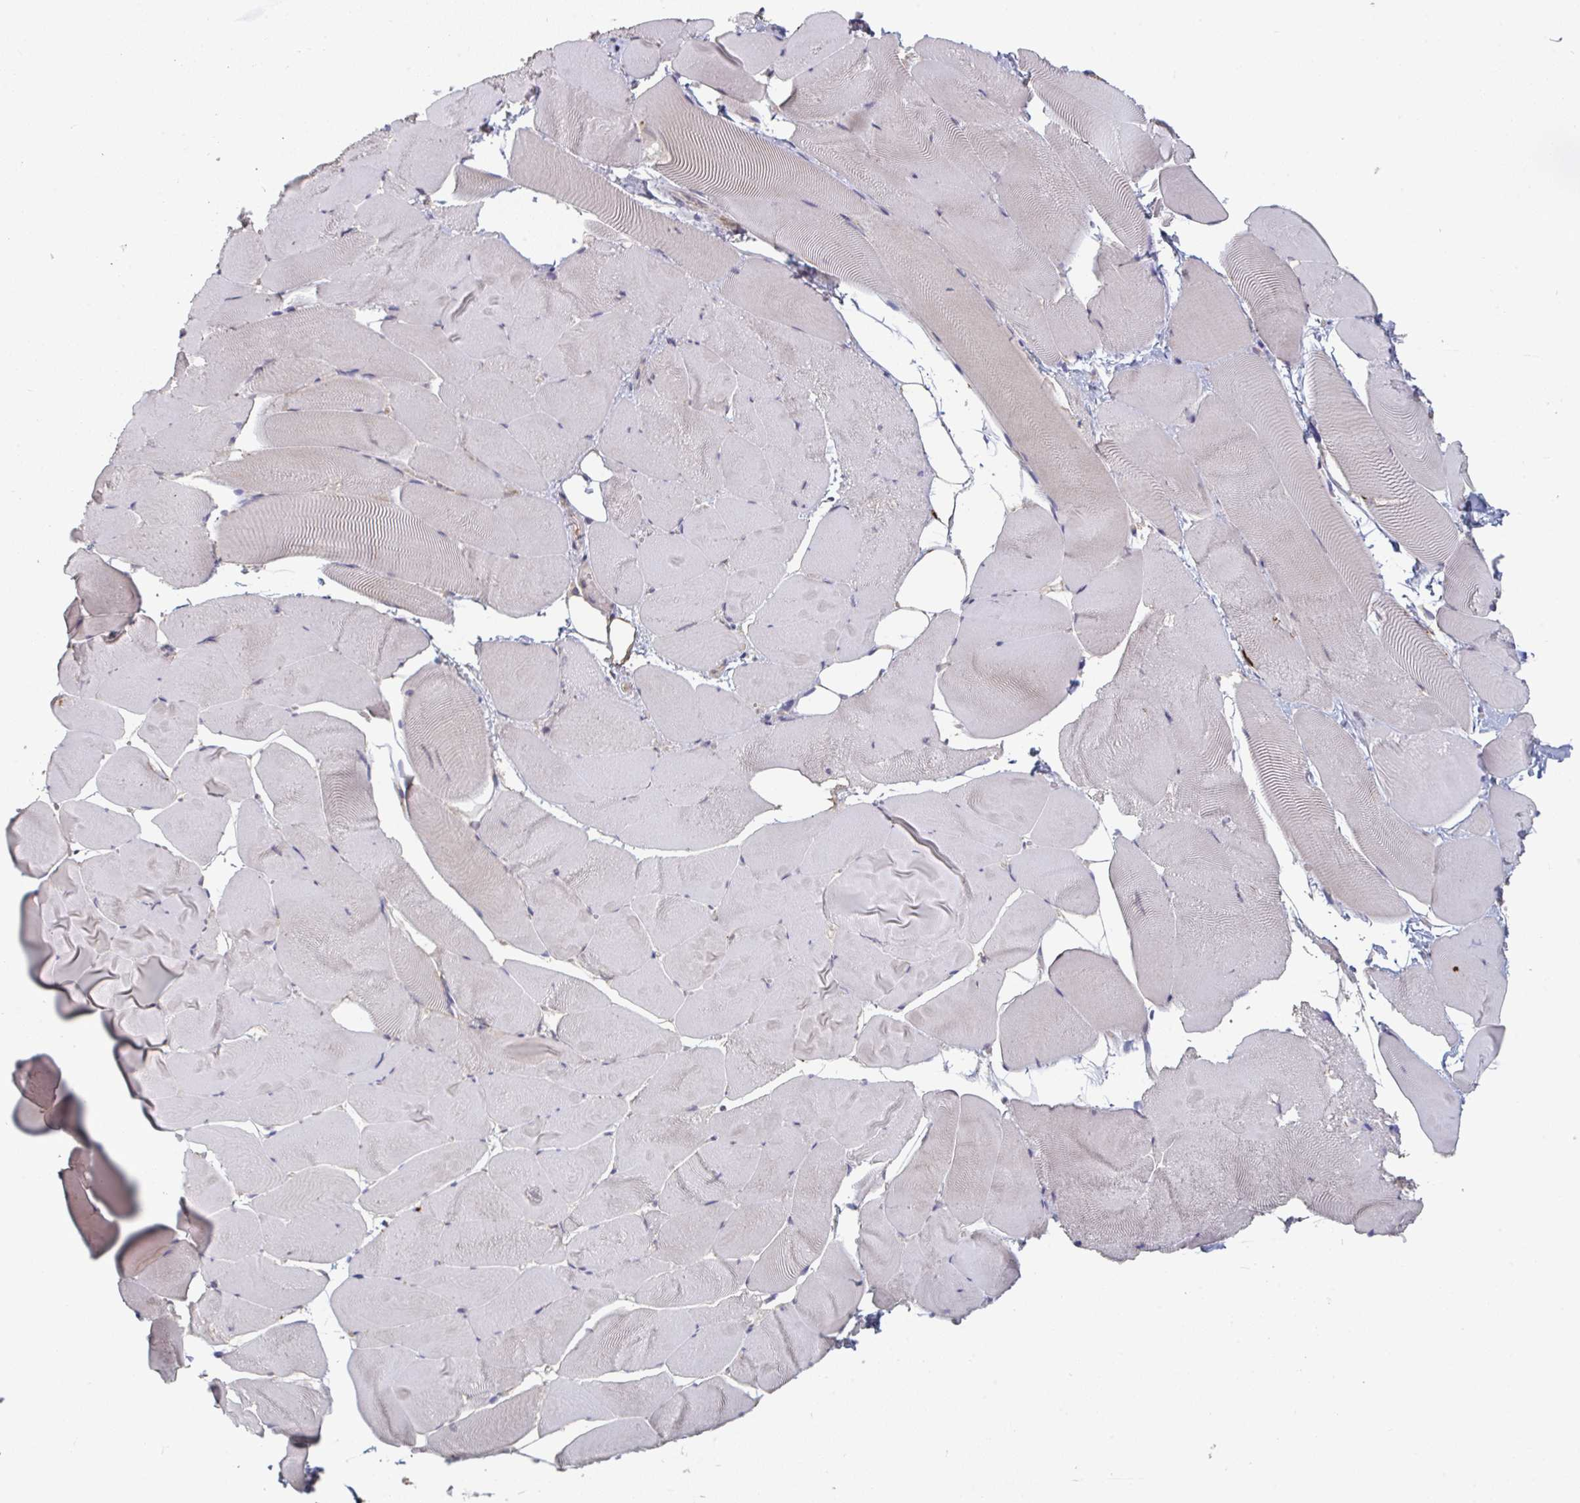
{"staining": {"intensity": "negative", "quantity": "none", "location": "none"}, "tissue": "skeletal muscle", "cell_type": "Myocytes", "image_type": "normal", "snomed": [{"axis": "morphology", "description": "Normal tissue, NOS"}, {"axis": "topography", "description": "Skeletal muscle"}], "caption": "High magnification brightfield microscopy of benign skeletal muscle stained with DAB (3,3'-diaminobenzidine) (brown) and counterstained with hematoxylin (blue): myocytes show no significant staining. (DAB immunohistochemistry, high magnification).", "gene": "LIX1", "patient": {"sex": "female", "age": 64}}